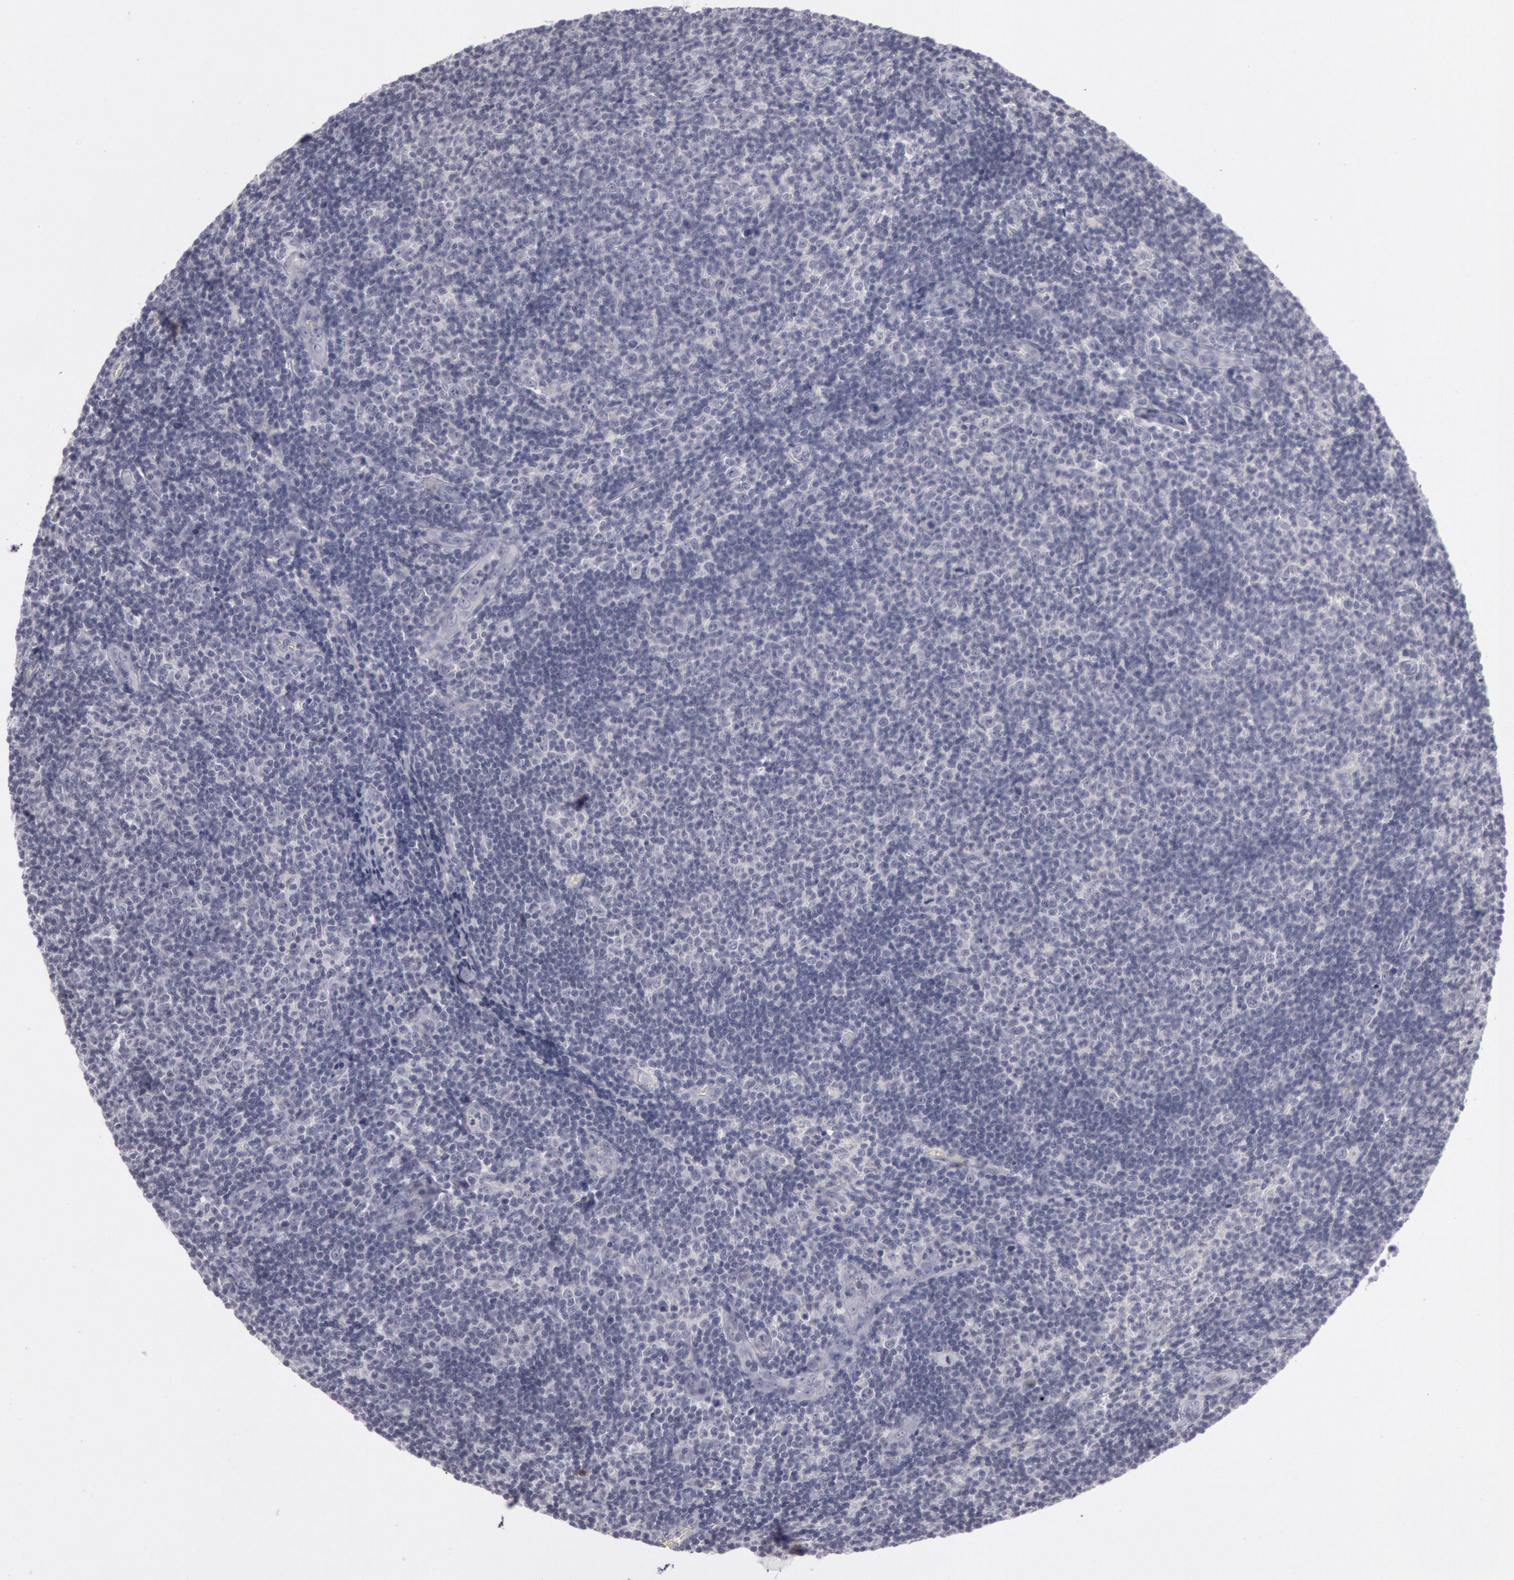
{"staining": {"intensity": "negative", "quantity": "none", "location": "none"}, "tissue": "lymphoma", "cell_type": "Tumor cells", "image_type": "cancer", "snomed": [{"axis": "morphology", "description": "Malignant lymphoma, non-Hodgkin's type, Low grade"}, {"axis": "topography", "description": "Lymph node"}], "caption": "Image shows no protein expression in tumor cells of lymphoma tissue. (IHC, brightfield microscopy, high magnification).", "gene": "KRT16", "patient": {"sex": "male", "age": 49}}